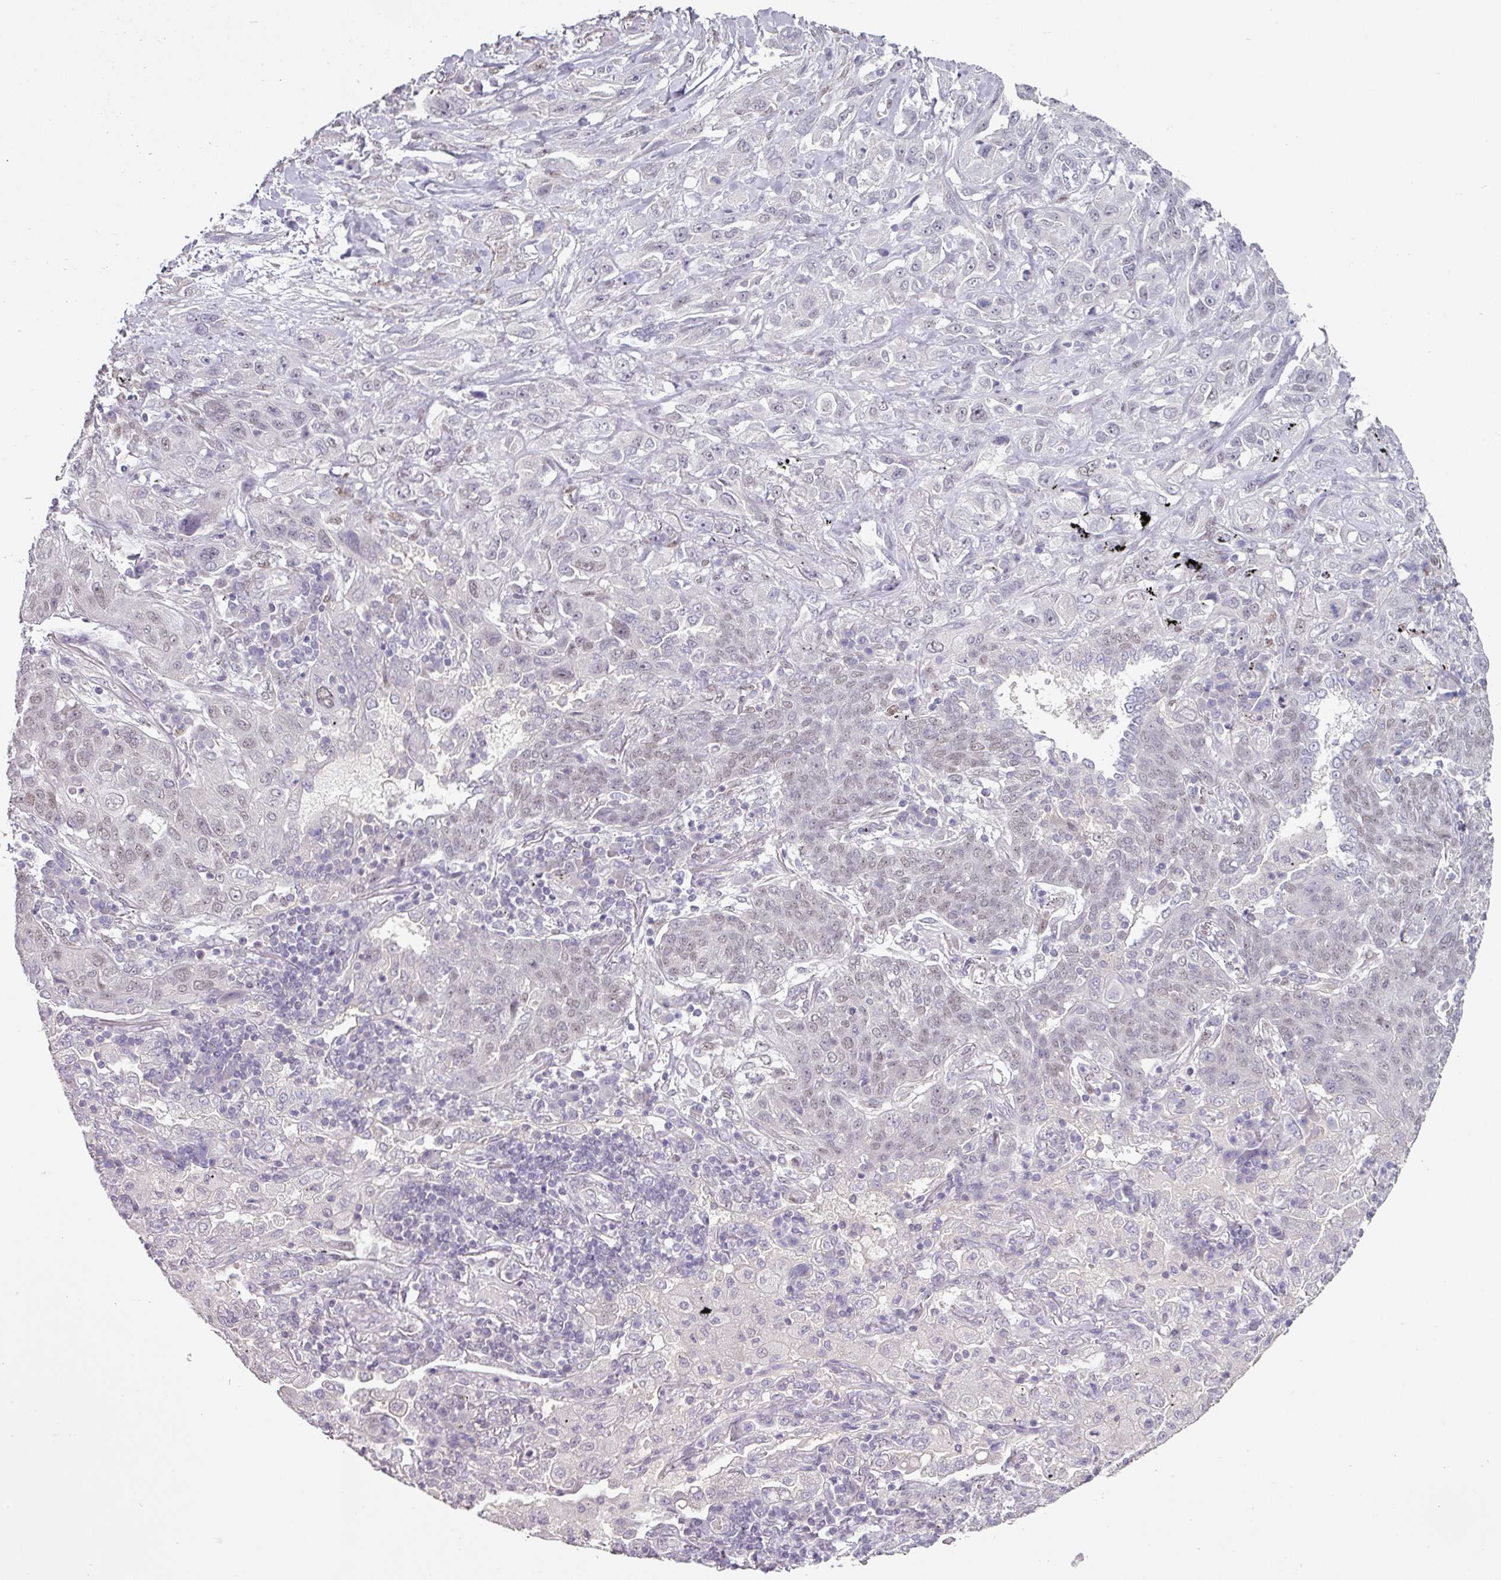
{"staining": {"intensity": "weak", "quantity": ">75%", "location": "nuclear"}, "tissue": "lung cancer", "cell_type": "Tumor cells", "image_type": "cancer", "snomed": [{"axis": "morphology", "description": "Squamous cell carcinoma, NOS"}, {"axis": "topography", "description": "Lung"}], "caption": "IHC staining of squamous cell carcinoma (lung), which displays low levels of weak nuclear expression in approximately >75% of tumor cells indicating weak nuclear protein staining. The staining was performed using DAB (brown) for protein detection and nuclei were counterstained in hematoxylin (blue).", "gene": "ELK1", "patient": {"sex": "female", "age": 70}}